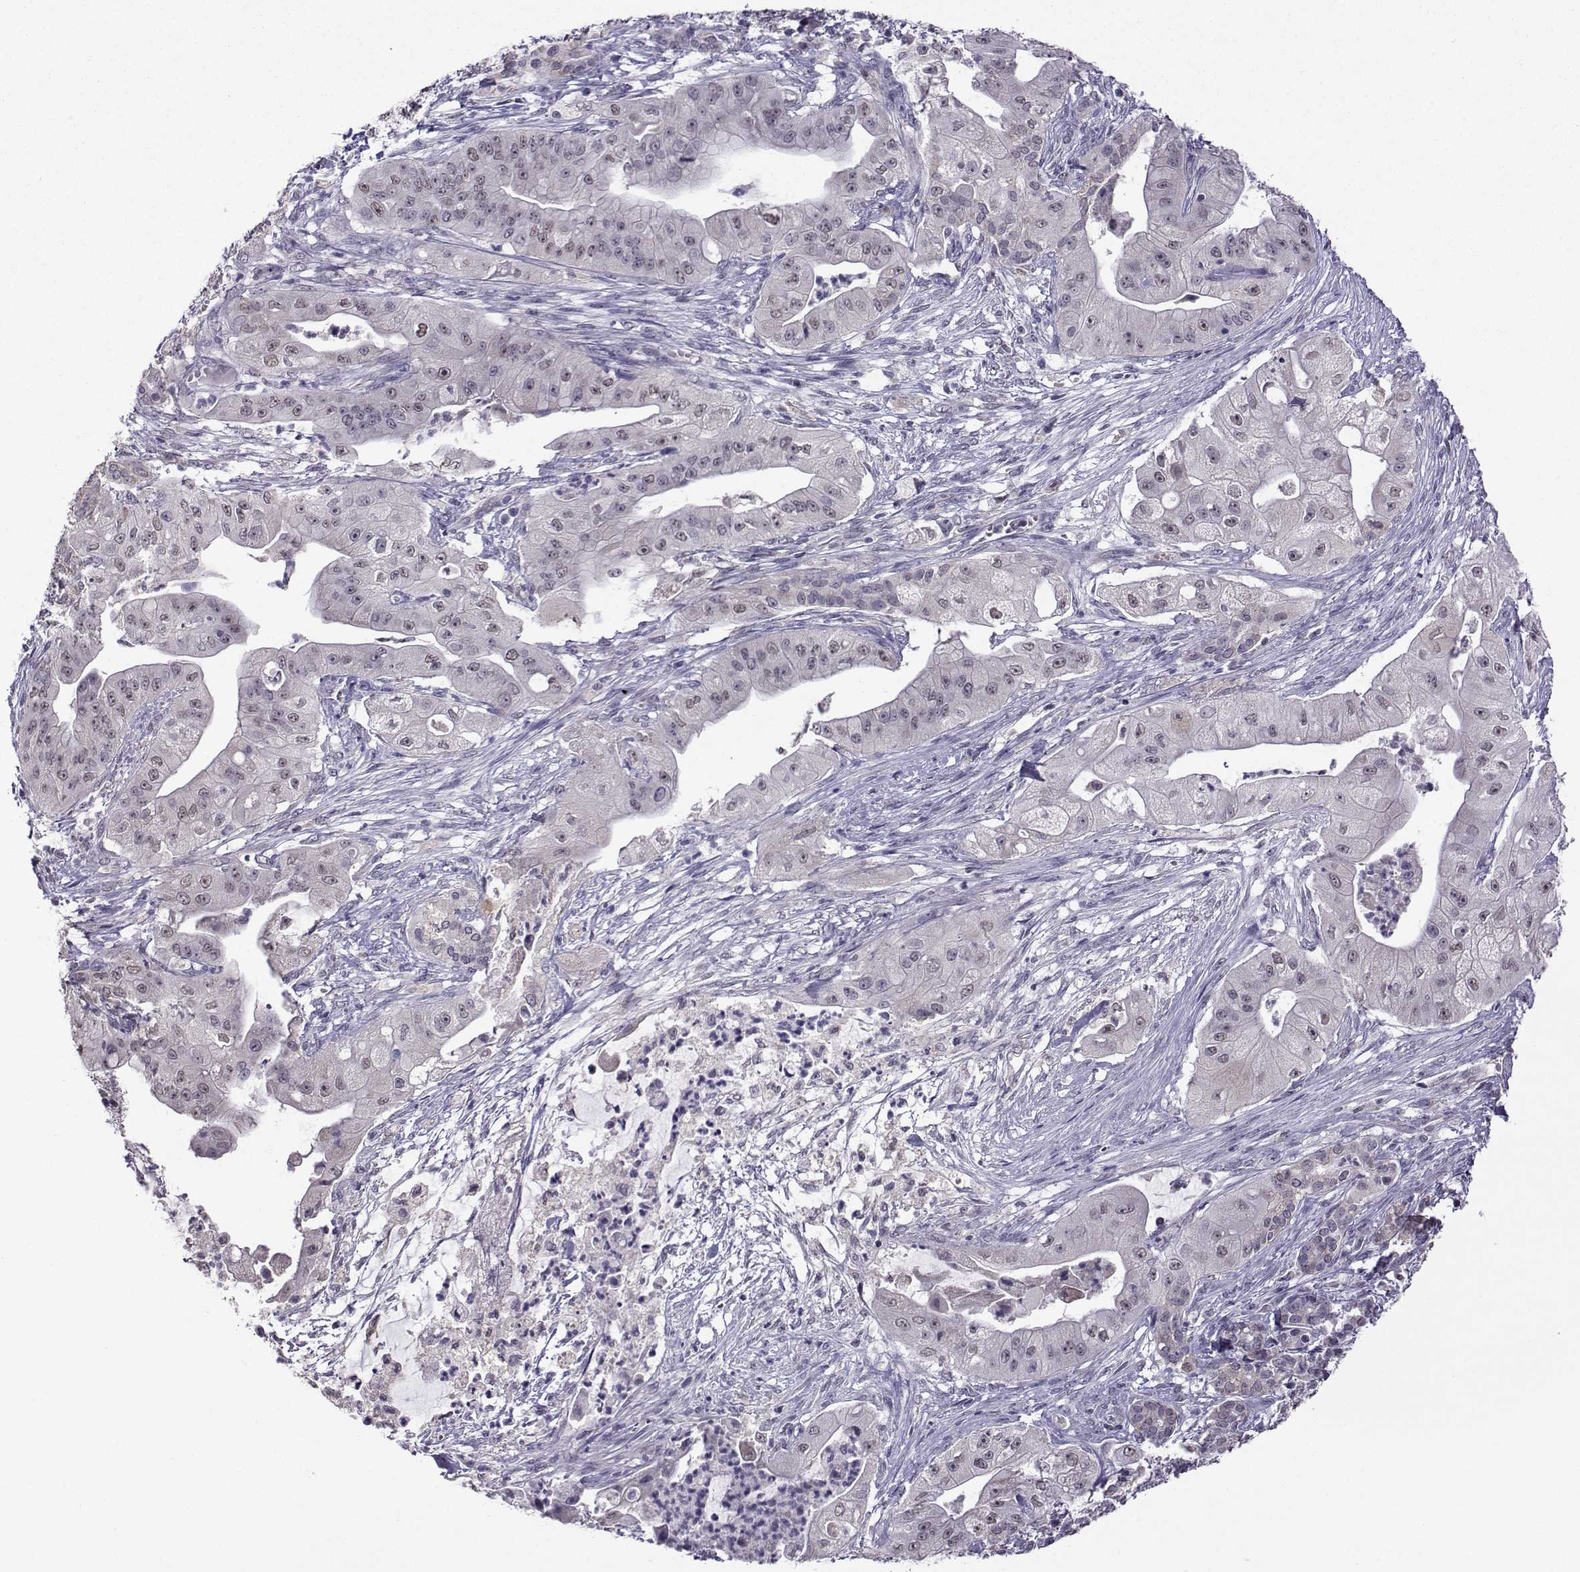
{"staining": {"intensity": "weak", "quantity": "<25%", "location": "nuclear"}, "tissue": "pancreatic cancer", "cell_type": "Tumor cells", "image_type": "cancer", "snomed": [{"axis": "morphology", "description": "Normal tissue, NOS"}, {"axis": "morphology", "description": "Inflammation, NOS"}, {"axis": "morphology", "description": "Adenocarcinoma, NOS"}, {"axis": "topography", "description": "Pancreas"}], "caption": "IHC image of neoplastic tissue: human adenocarcinoma (pancreatic) stained with DAB (3,3'-diaminobenzidine) exhibits no significant protein positivity in tumor cells.", "gene": "DDX20", "patient": {"sex": "male", "age": 57}}